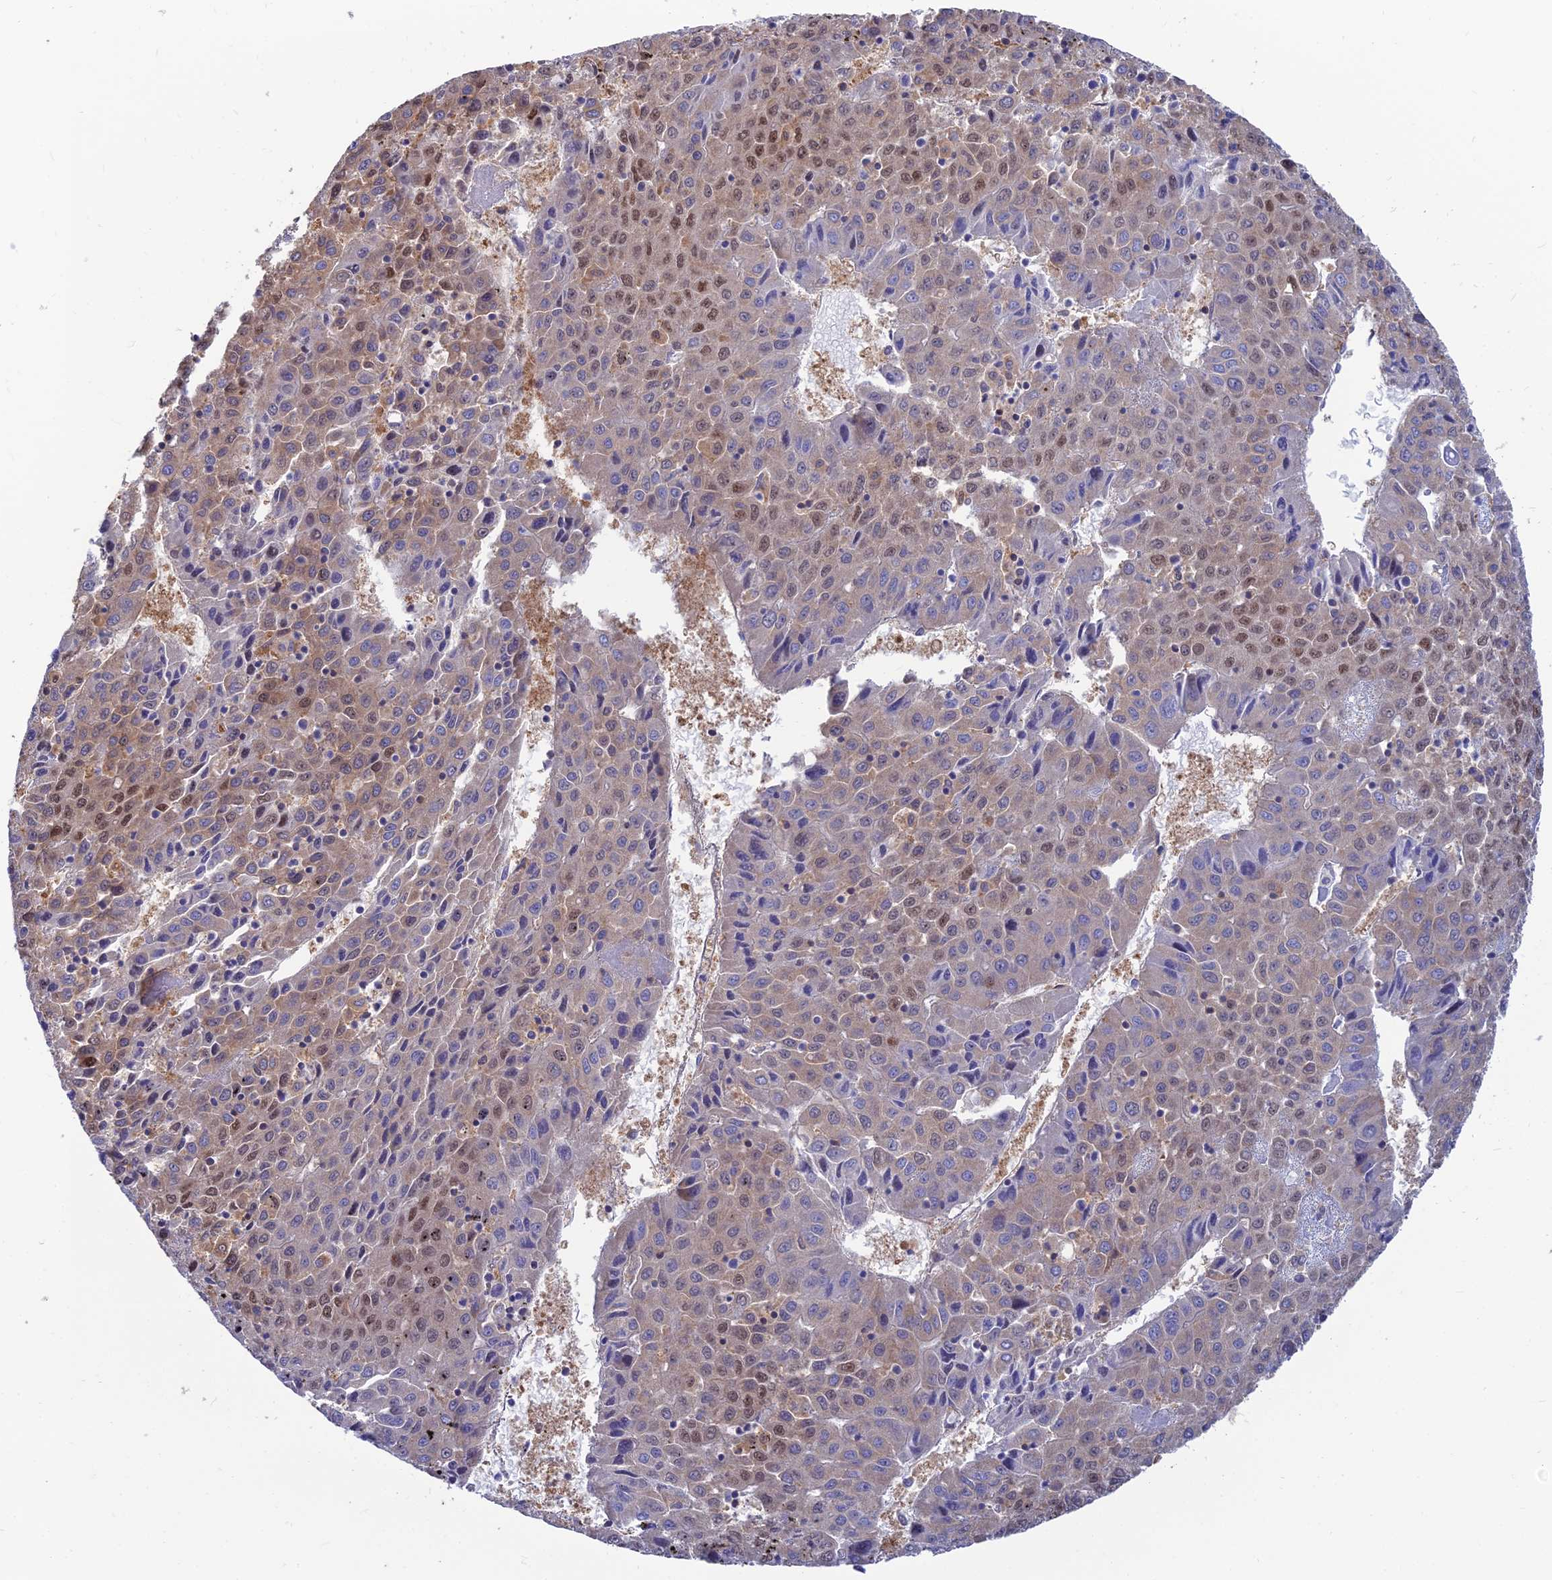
{"staining": {"intensity": "moderate", "quantity": "<25%", "location": "cytoplasmic/membranous,nuclear"}, "tissue": "liver cancer", "cell_type": "Tumor cells", "image_type": "cancer", "snomed": [{"axis": "morphology", "description": "Carcinoma, Hepatocellular, NOS"}, {"axis": "topography", "description": "Liver"}], "caption": "IHC photomicrograph of neoplastic tissue: hepatocellular carcinoma (liver) stained using IHC displays low levels of moderate protein expression localized specifically in the cytoplasmic/membranous and nuclear of tumor cells, appearing as a cytoplasmic/membranous and nuclear brown color.", "gene": "DNPEP", "patient": {"sex": "female", "age": 53}}